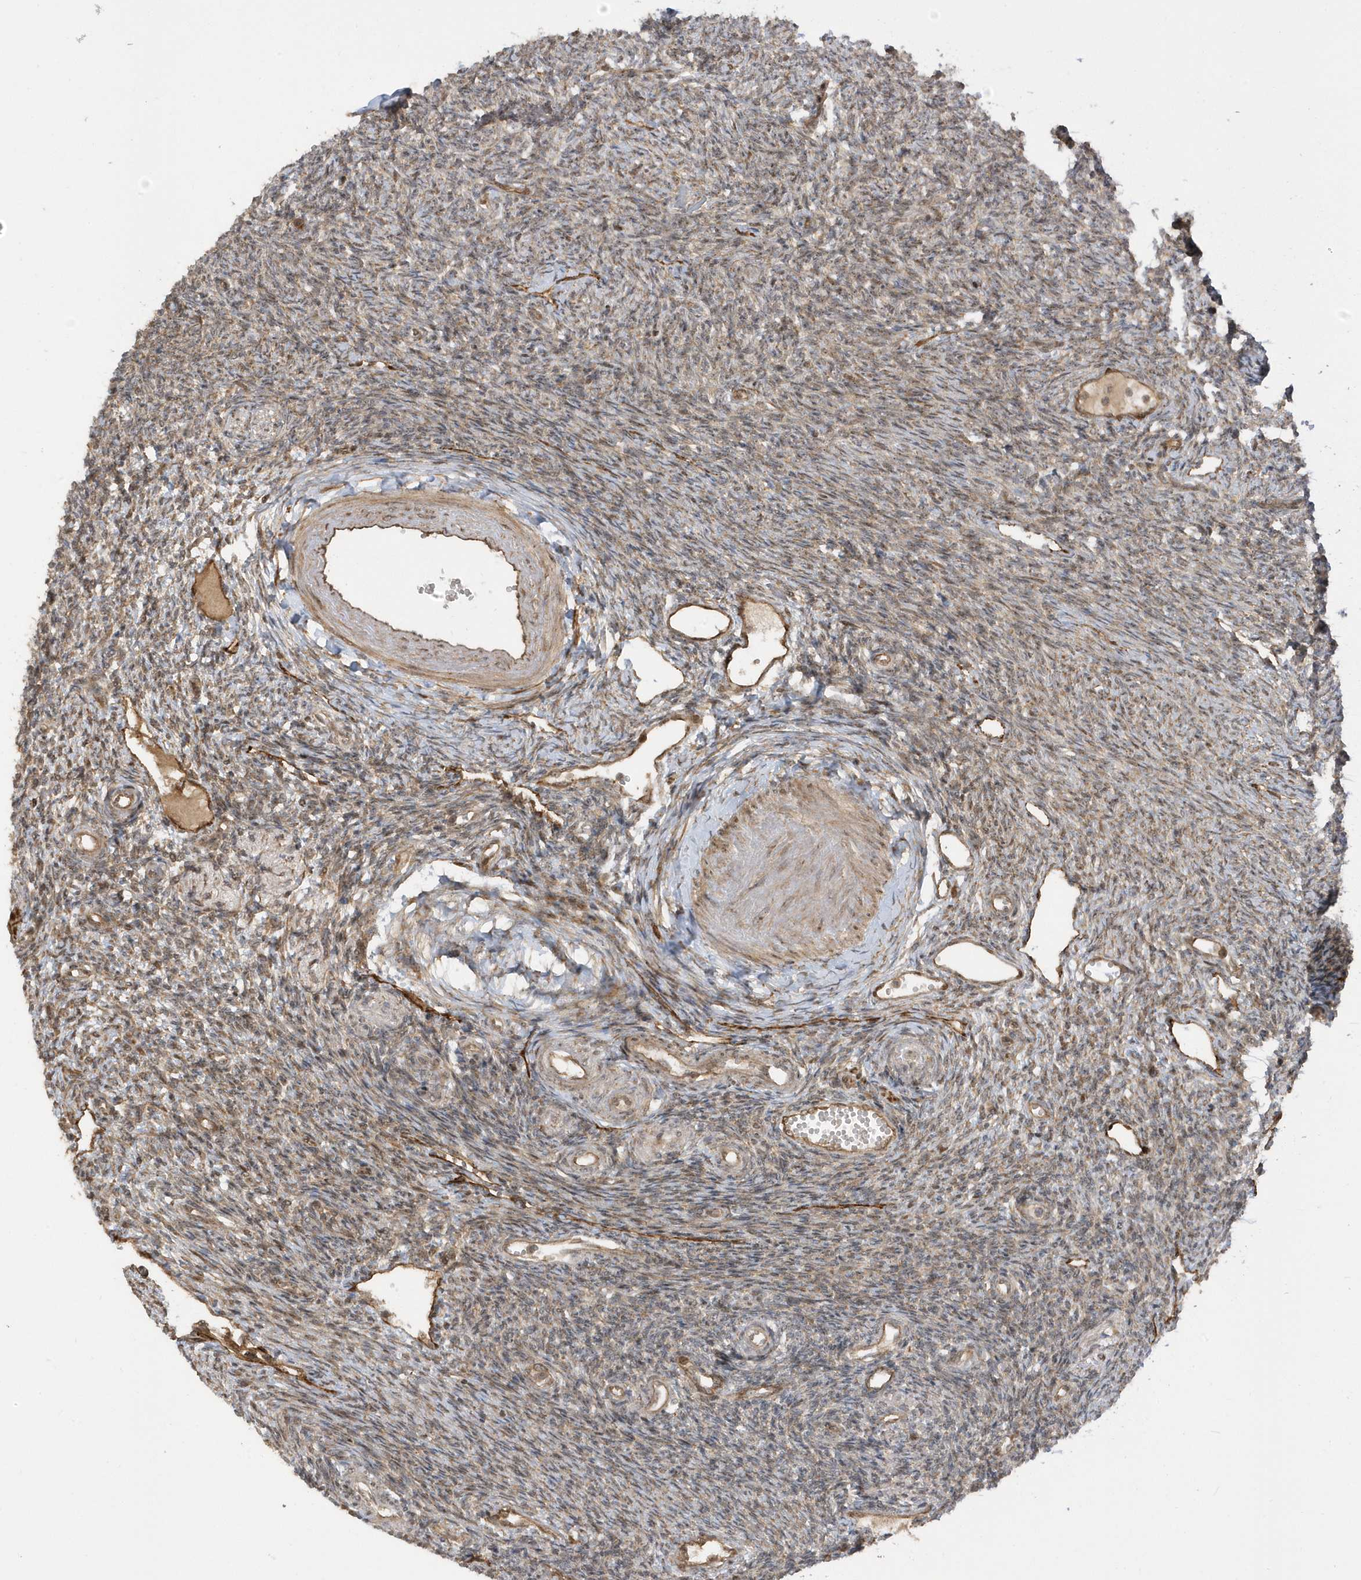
{"staining": {"intensity": "moderate", "quantity": ">75%", "location": "cytoplasmic/membranous"}, "tissue": "ovary", "cell_type": "Follicle cells", "image_type": "normal", "snomed": [{"axis": "morphology", "description": "Normal tissue, NOS"}, {"axis": "morphology", "description": "Cyst, NOS"}, {"axis": "topography", "description": "Ovary"}], "caption": "Moderate cytoplasmic/membranous expression is appreciated in approximately >75% of follicle cells in benign ovary.", "gene": "ECM2", "patient": {"sex": "female", "age": 33}}